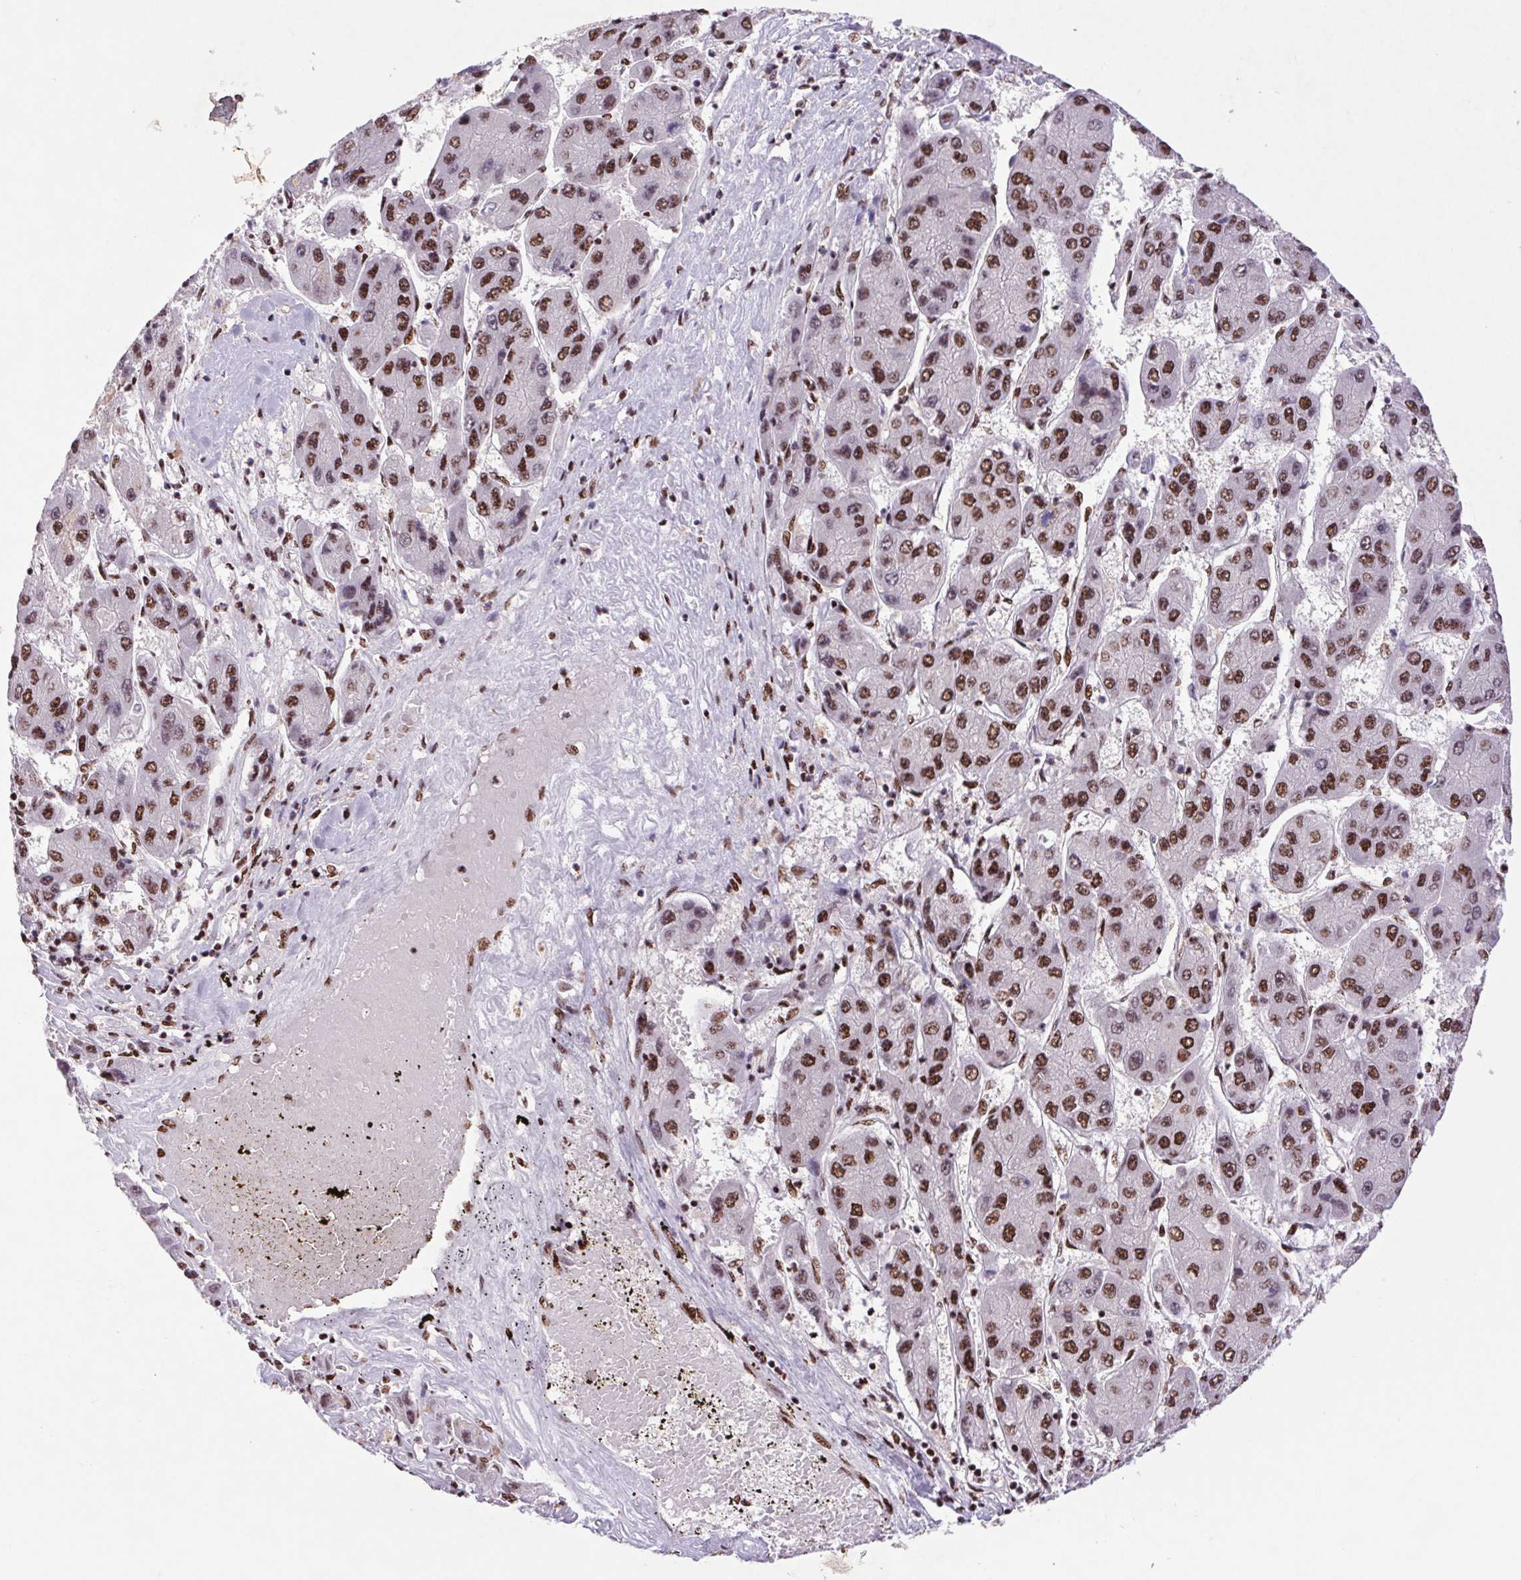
{"staining": {"intensity": "strong", "quantity": ">75%", "location": "nuclear"}, "tissue": "liver cancer", "cell_type": "Tumor cells", "image_type": "cancer", "snomed": [{"axis": "morphology", "description": "Carcinoma, Hepatocellular, NOS"}, {"axis": "topography", "description": "Liver"}], "caption": "This image shows IHC staining of human liver cancer, with high strong nuclear expression in approximately >75% of tumor cells.", "gene": "LDLRAD4", "patient": {"sex": "female", "age": 61}}